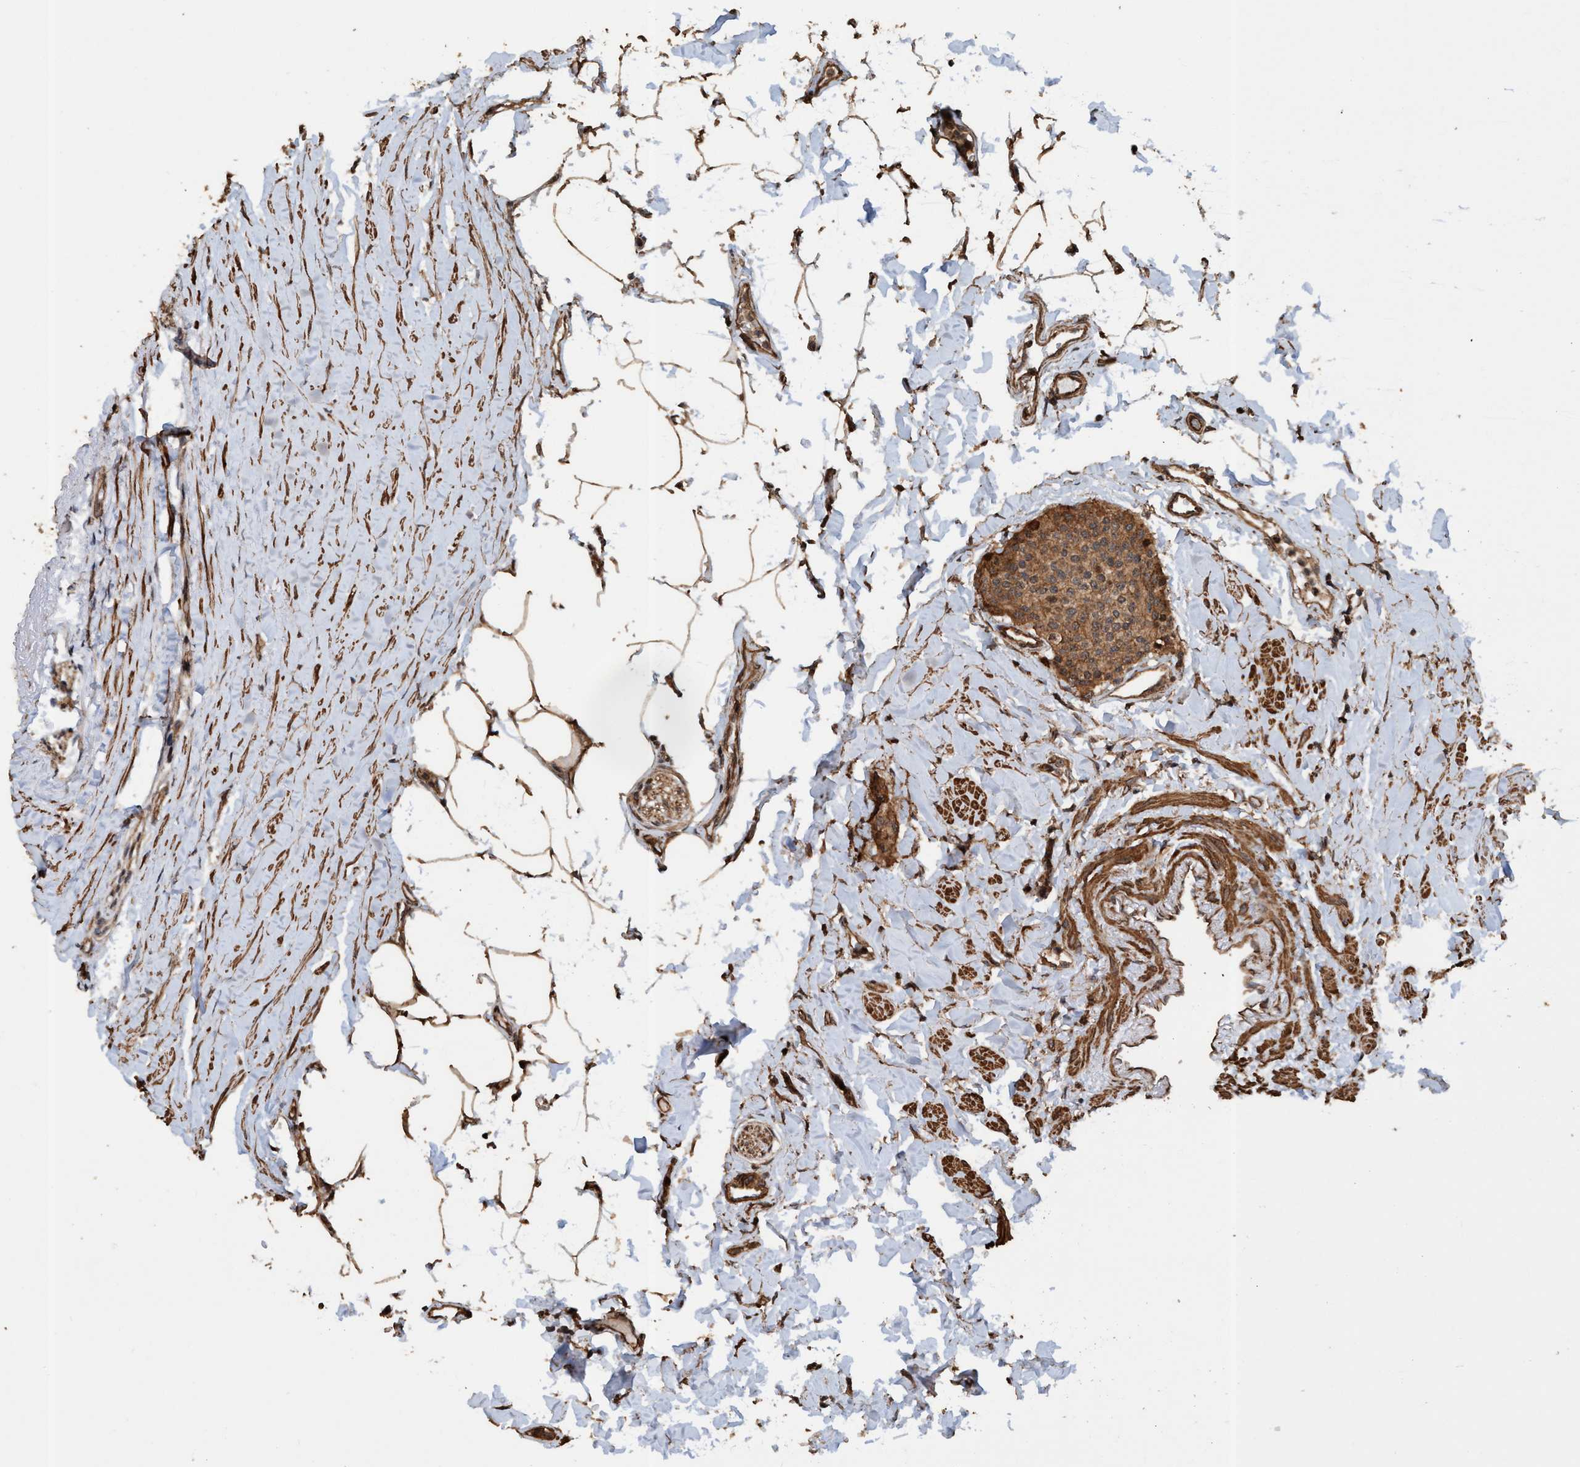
{"staining": {"intensity": "moderate", "quantity": ">75%", "location": "cytoplasmic/membranous"}, "tissue": "carcinoid", "cell_type": "Tumor cells", "image_type": "cancer", "snomed": [{"axis": "morphology", "description": "Carcinoid, malignant, NOS"}, {"axis": "topography", "description": "Colon"}], "caption": "Protein expression analysis of human carcinoid reveals moderate cytoplasmic/membranous staining in approximately >75% of tumor cells. The staining was performed using DAB (3,3'-diaminobenzidine) to visualize the protein expression in brown, while the nuclei were stained in blue with hematoxylin (Magnification: 20x).", "gene": "TRPC7", "patient": {"sex": "female", "age": 61}}